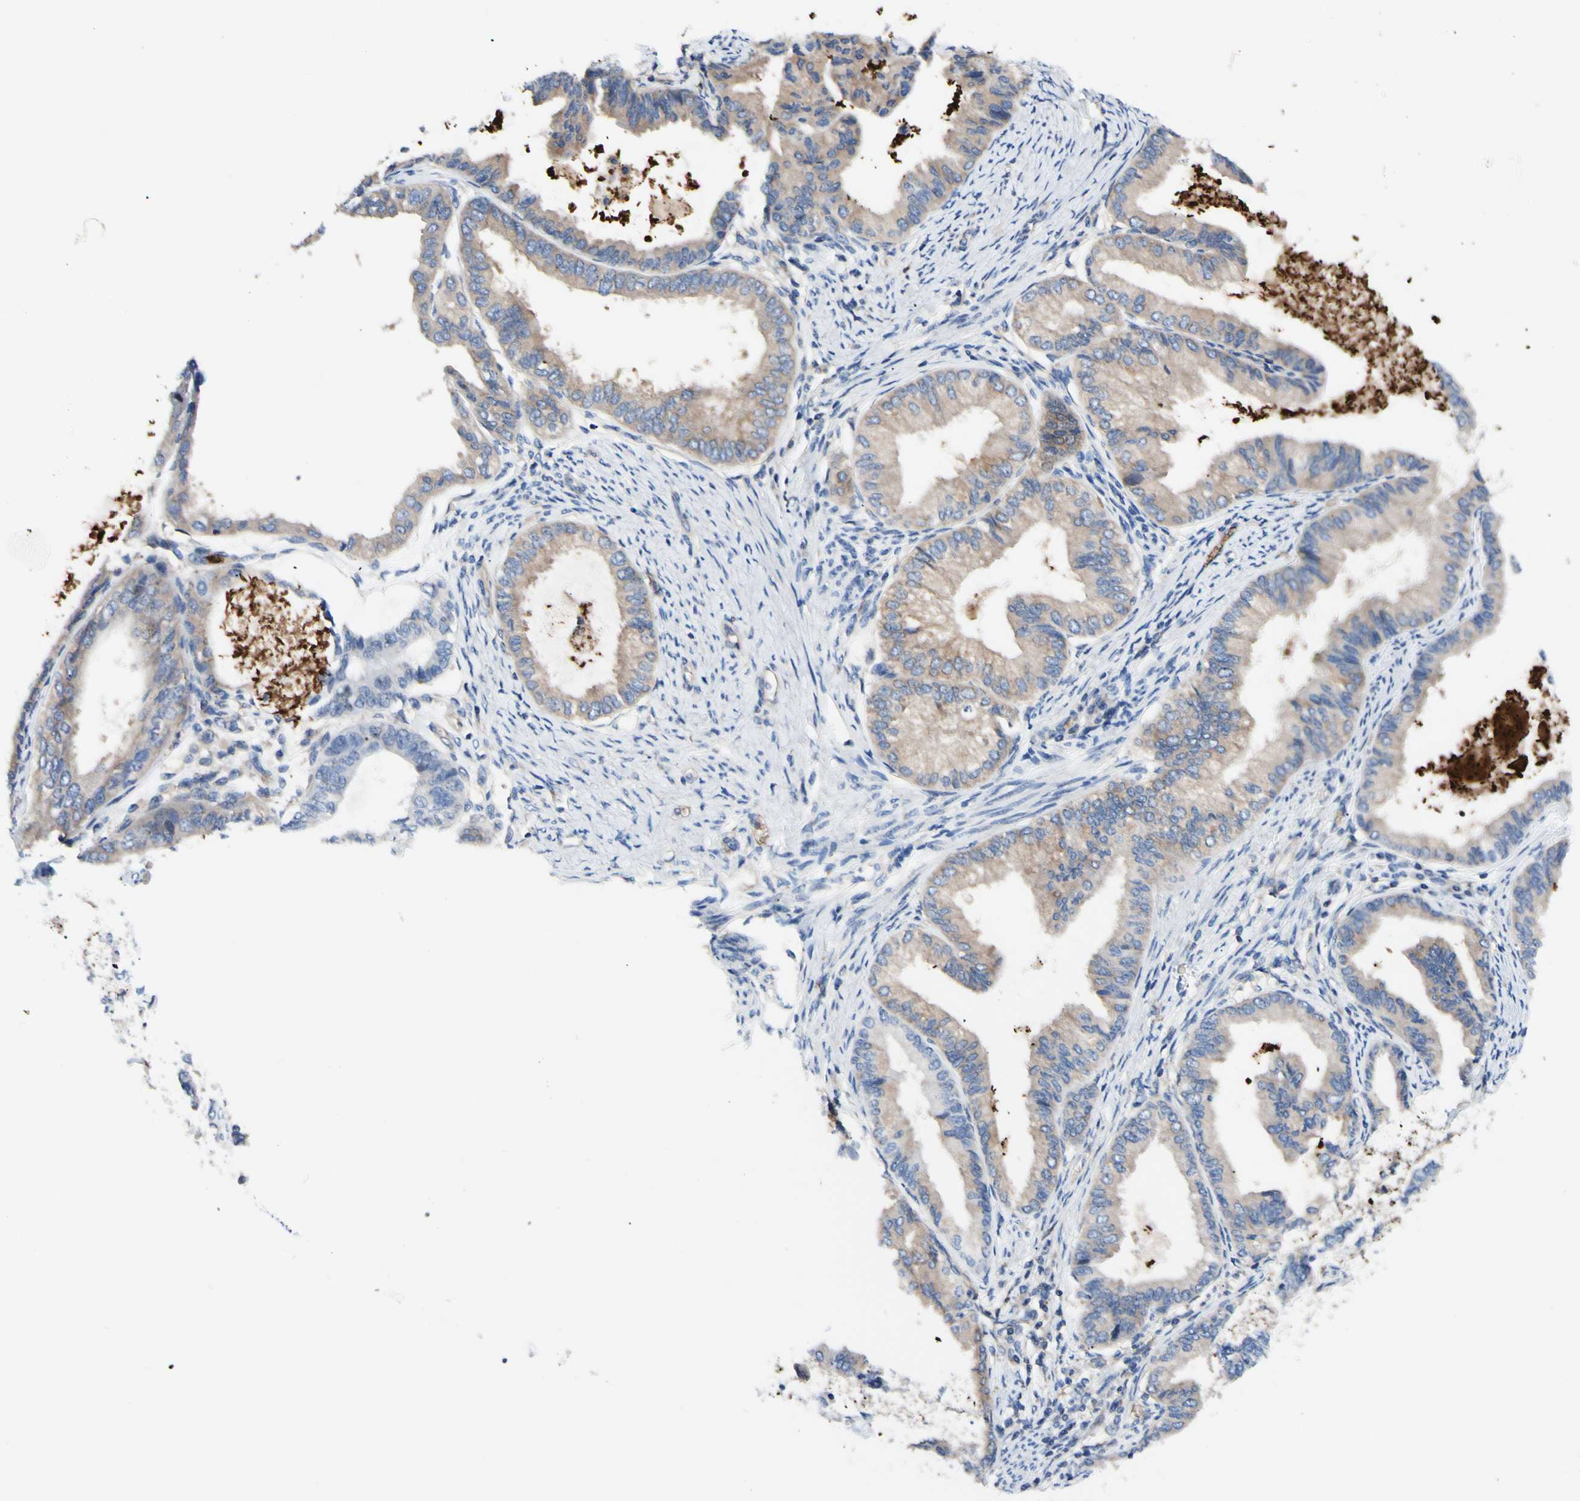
{"staining": {"intensity": "negative", "quantity": "none", "location": "none"}, "tissue": "endometrial cancer", "cell_type": "Tumor cells", "image_type": "cancer", "snomed": [{"axis": "morphology", "description": "Adenocarcinoma, NOS"}, {"axis": "topography", "description": "Endometrium"}], "caption": "This is an immunohistochemistry histopathology image of human endometrial cancer (adenocarcinoma). There is no positivity in tumor cells.", "gene": "USP9X", "patient": {"sex": "female", "age": 86}}